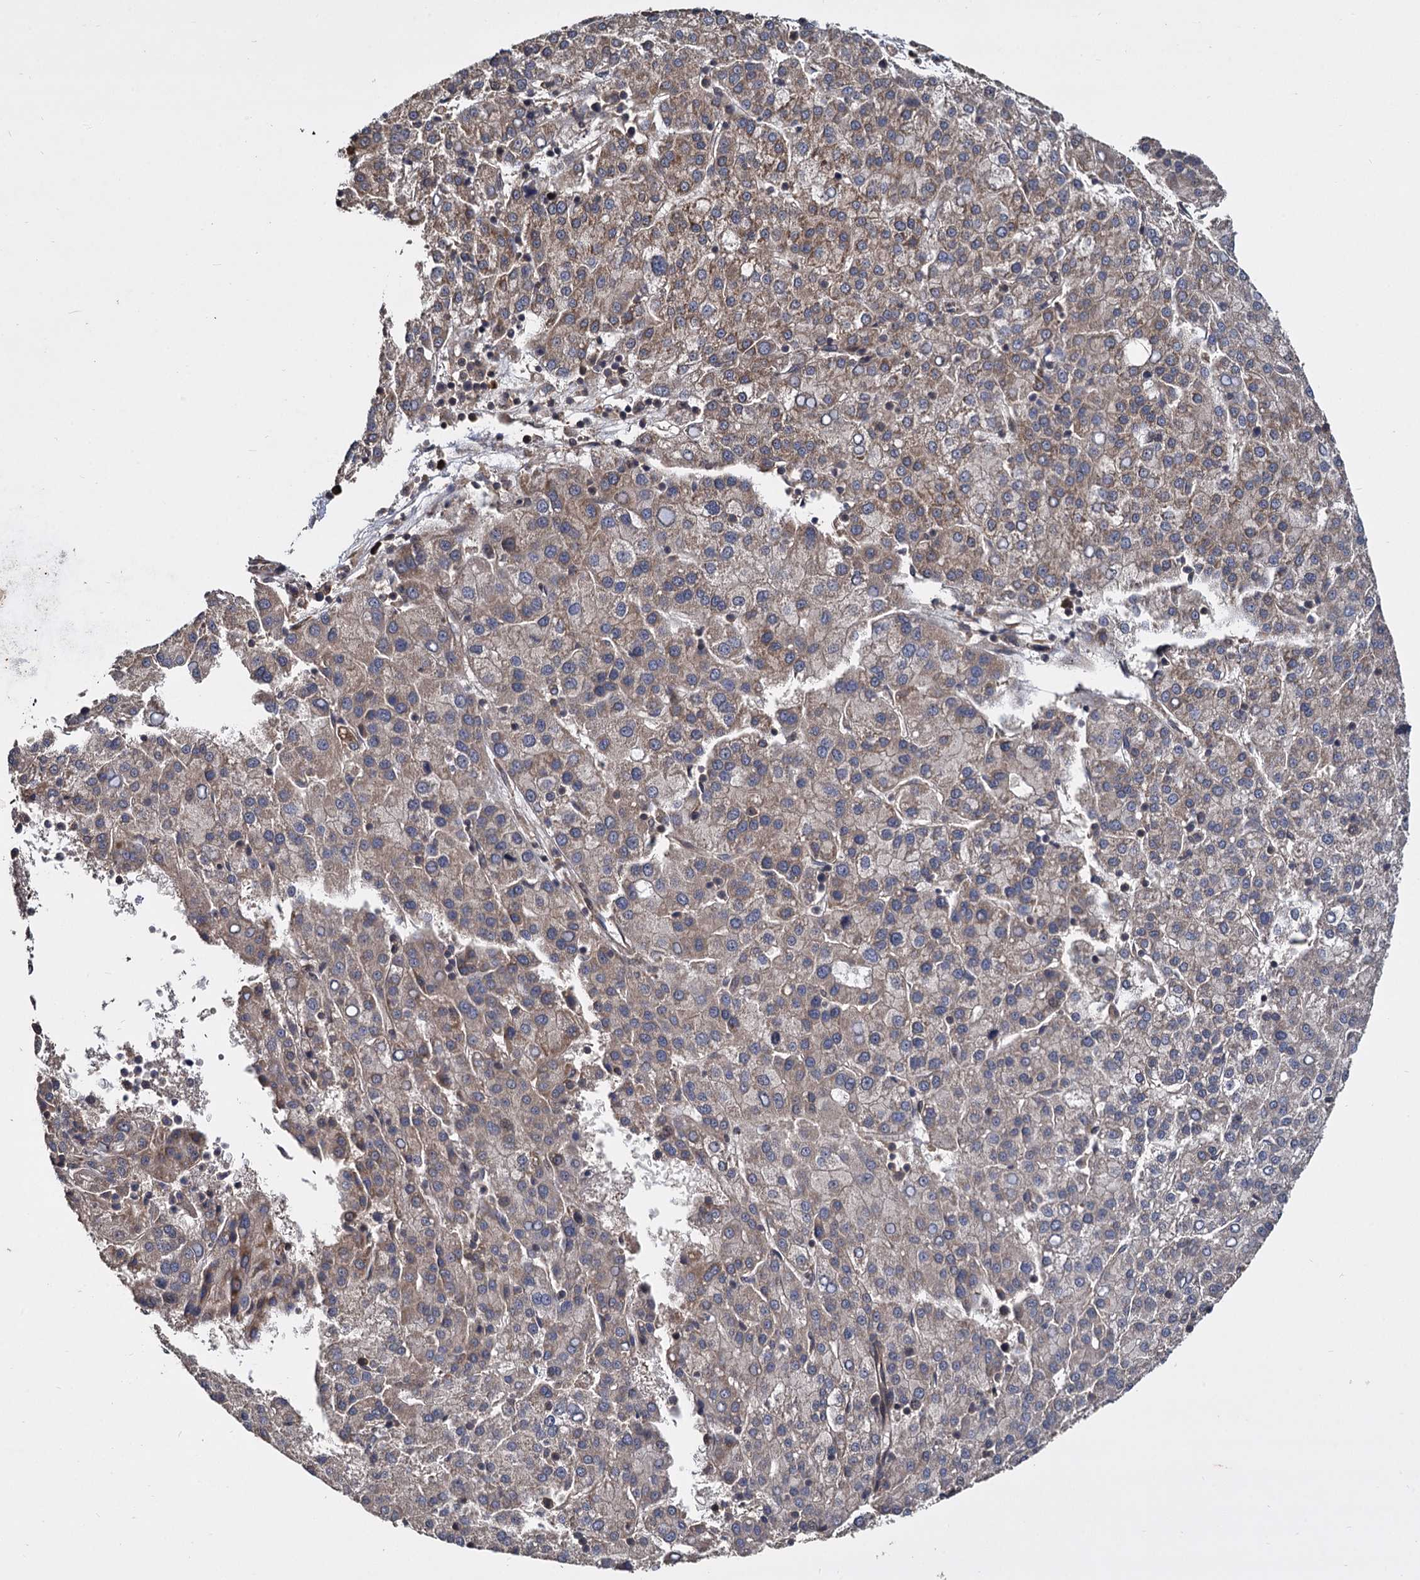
{"staining": {"intensity": "weak", "quantity": ">75%", "location": "cytoplasmic/membranous"}, "tissue": "liver cancer", "cell_type": "Tumor cells", "image_type": "cancer", "snomed": [{"axis": "morphology", "description": "Carcinoma, Hepatocellular, NOS"}, {"axis": "topography", "description": "Liver"}], "caption": "This is a photomicrograph of immunohistochemistry staining of liver cancer, which shows weak staining in the cytoplasmic/membranous of tumor cells.", "gene": "INPPL1", "patient": {"sex": "female", "age": 58}}